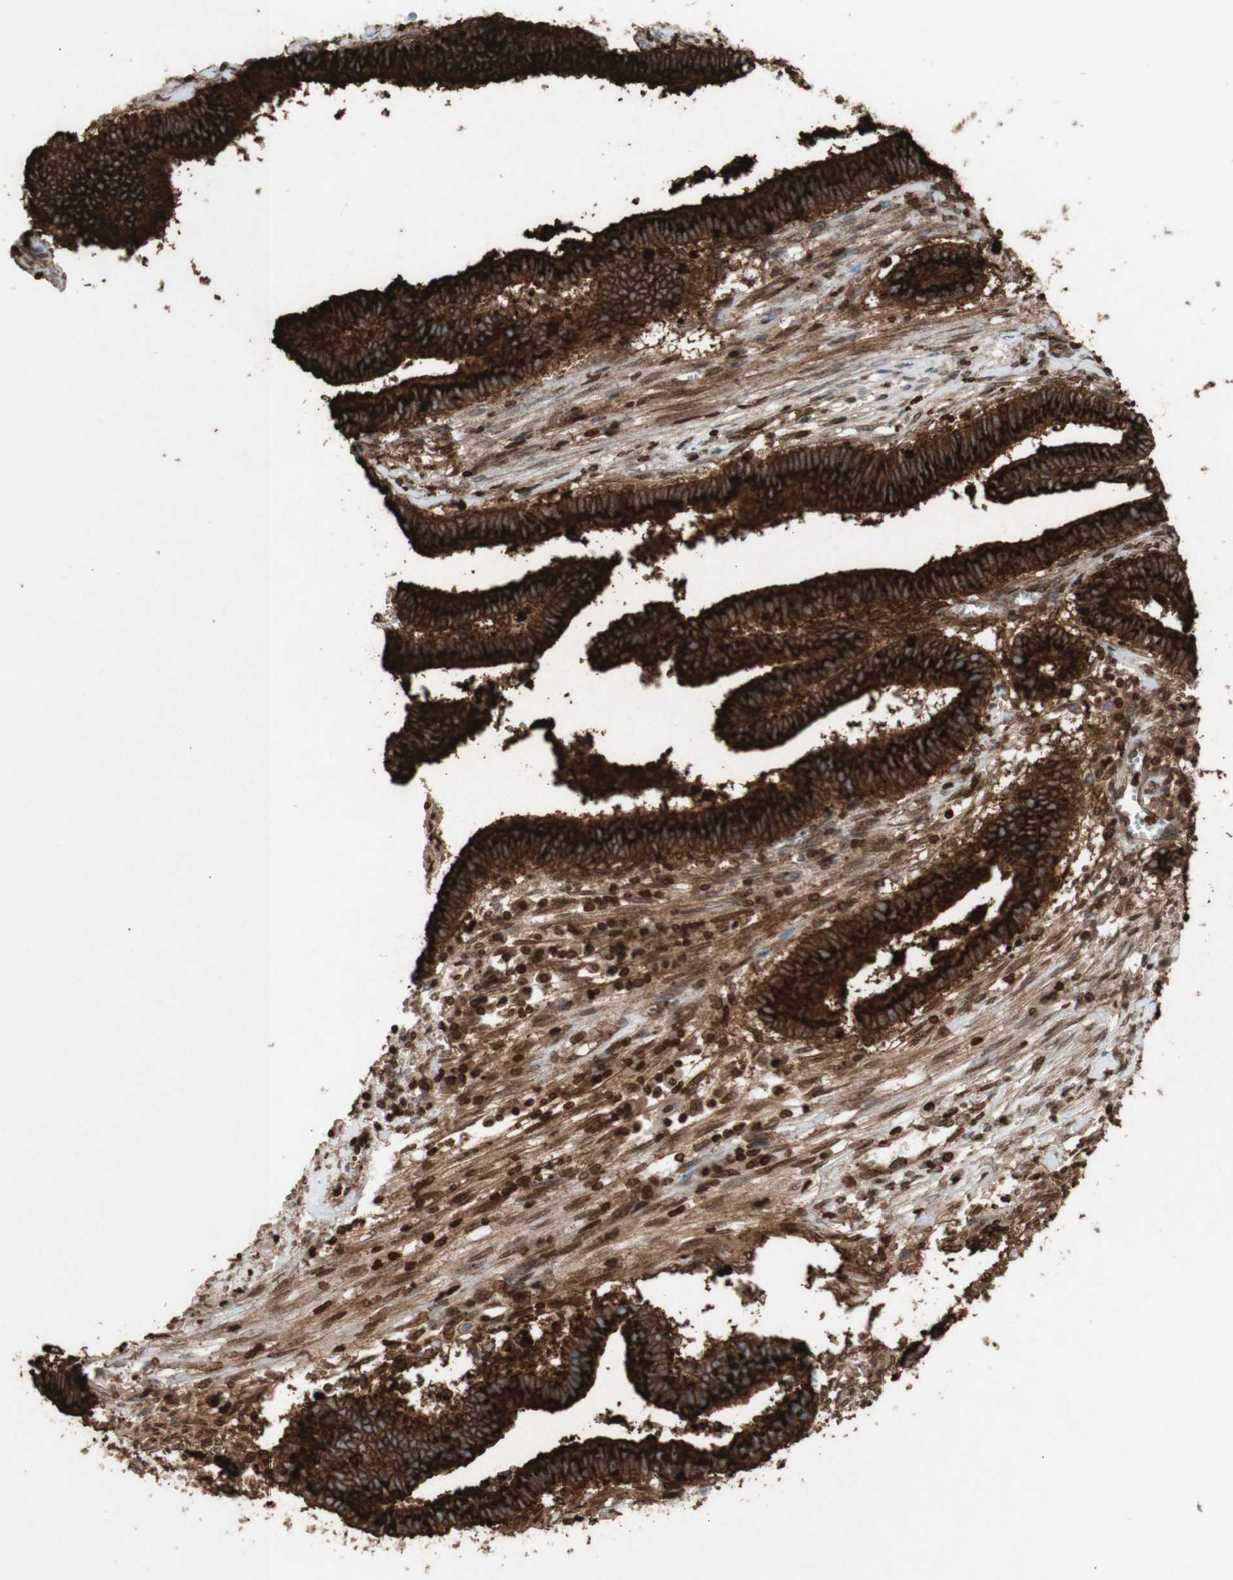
{"staining": {"intensity": "strong", "quantity": ">75%", "location": "cytoplasmic/membranous"}, "tissue": "cervical cancer", "cell_type": "Tumor cells", "image_type": "cancer", "snomed": [{"axis": "morphology", "description": "Adenocarcinoma, NOS"}, {"axis": "topography", "description": "Cervix"}], "caption": "Cervical cancer stained with DAB (3,3'-diaminobenzidine) immunohistochemistry displays high levels of strong cytoplasmic/membranous positivity in about >75% of tumor cells. (DAB (3,3'-diaminobenzidine) = brown stain, brightfield microscopy at high magnification).", "gene": "ATP2A3", "patient": {"sex": "female", "age": 44}}